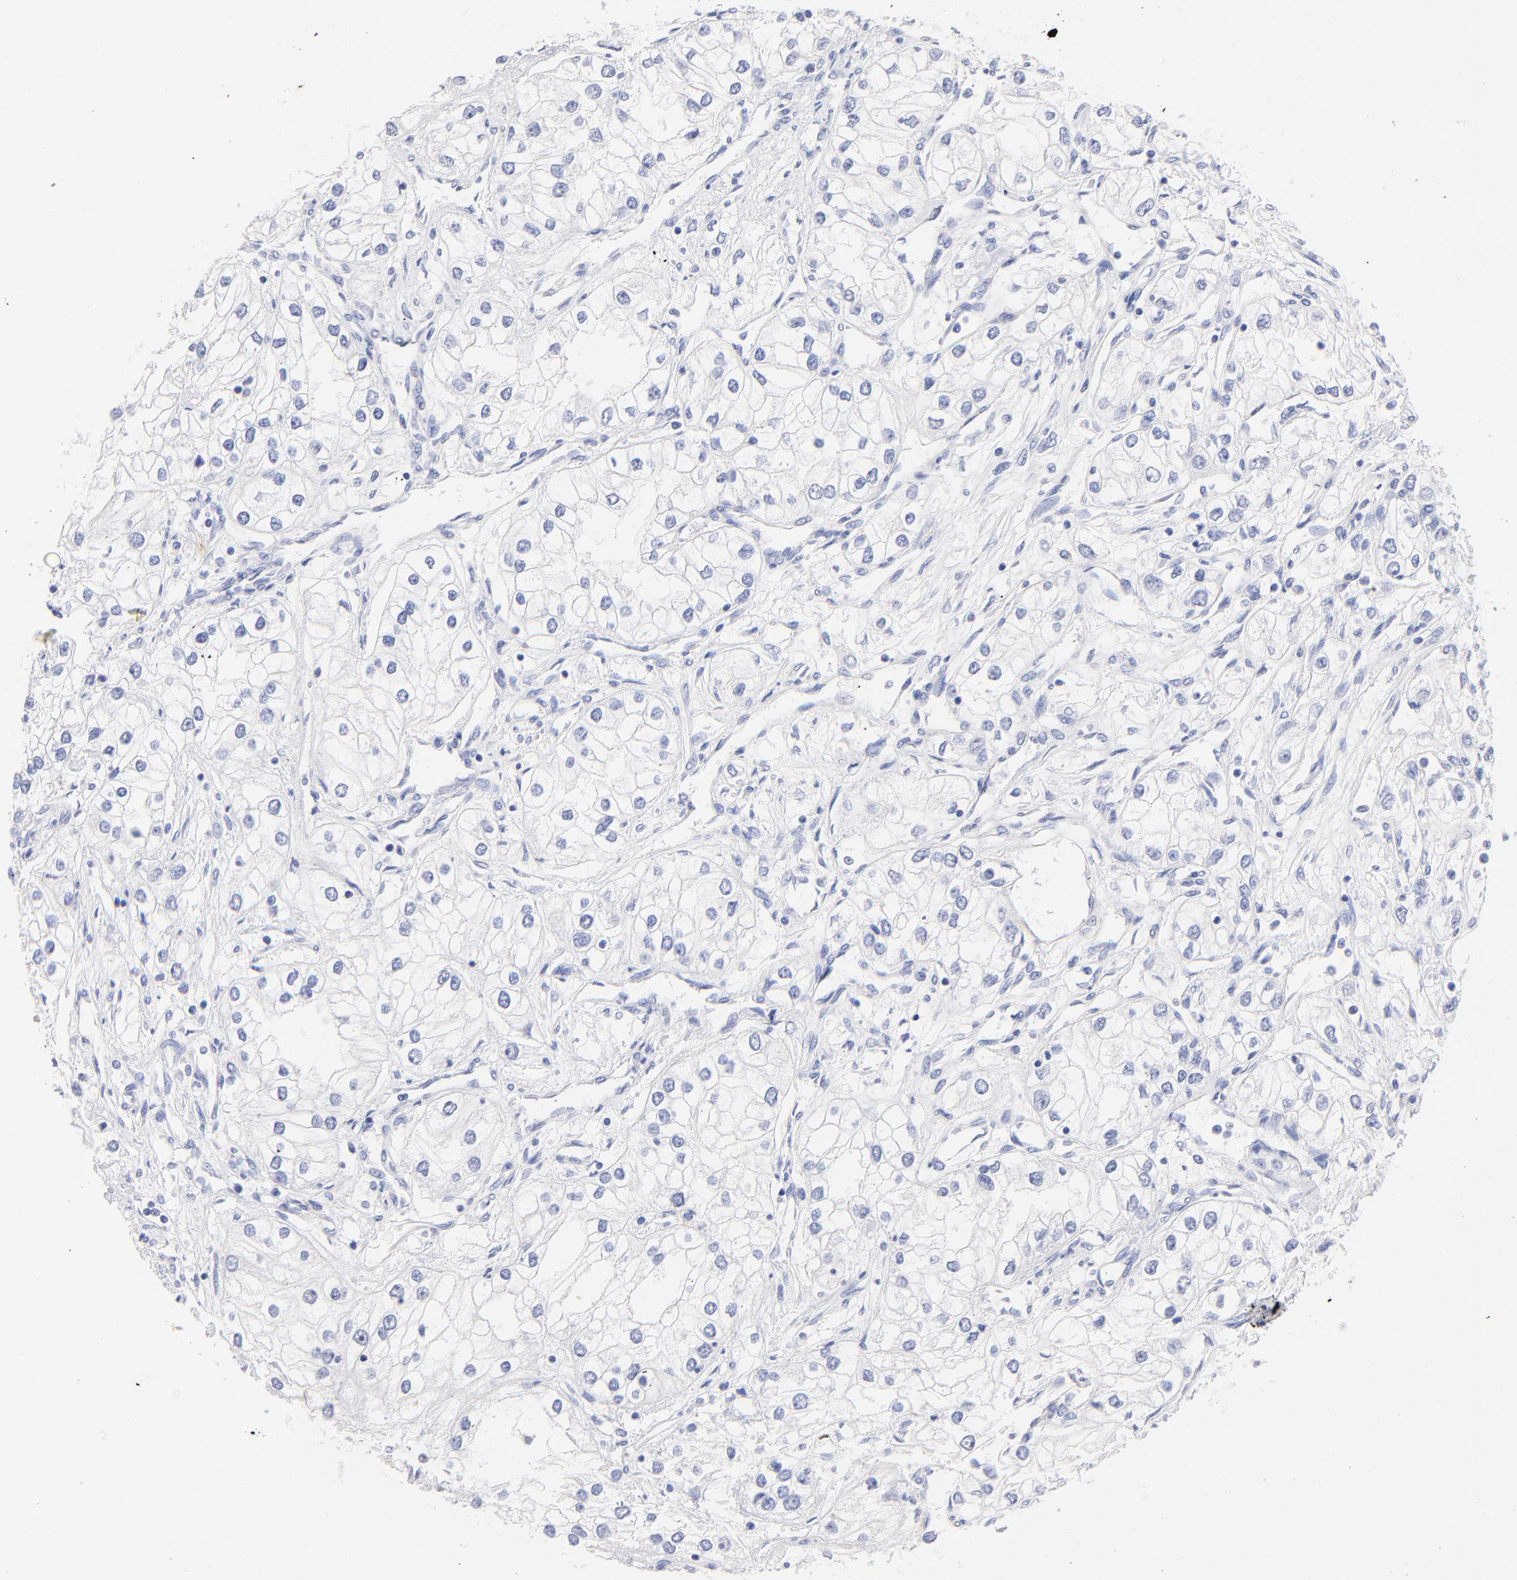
{"staining": {"intensity": "negative", "quantity": "none", "location": "none"}, "tissue": "renal cancer", "cell_type": "Tumor cells", "image_type": "cancer", "snomed": [{"axis": "morphology", "description": "Adenocarcinoma, NOS"}, {"axis": "topography", "description": "Kidney"}], "caption": "High power microscopy histopathology image of an immunohistochemistry (IHC) image of adenocarcinoma (renal), revealing no significant staining in tumor cells.", "gene": "CFAP57", "patient": {"sex": "male", "age": 57}}